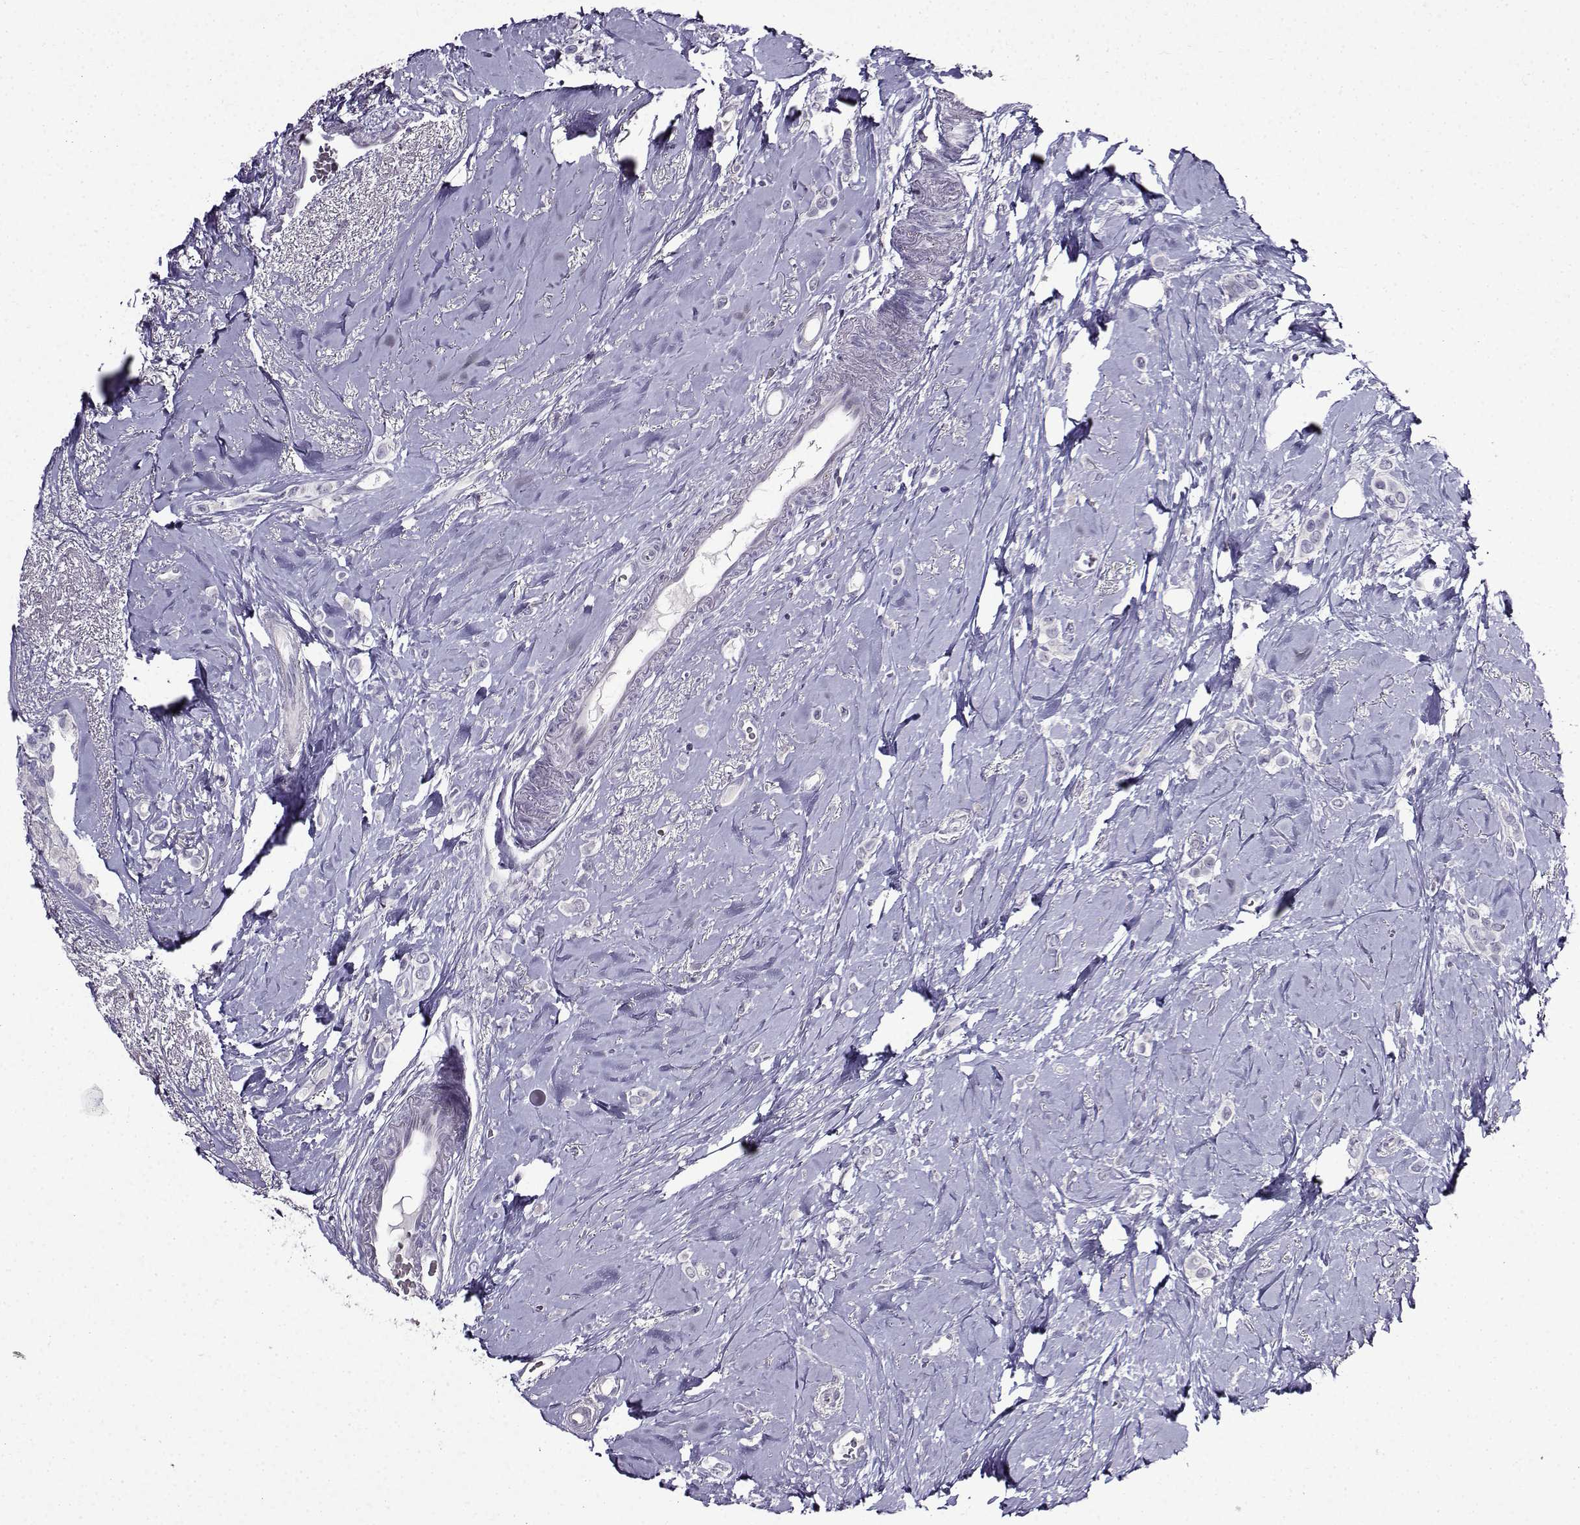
{"staining": {"intensity": "negative", "quantity": "none", "location": "none"}, "tissue": "breast cancer", "cell_type": "Tumor cells", "image_type": "cancer", "snomed": [{"axis": "morphology", "description": "Lobular carcinoma"}, {"axis": "topography", "description": "Breast"}], "caption": "This photomicrograph is of breast lobular carcinoma stained with IHC to label a protein in brown with the nuclei are counter-stained blue. There is no positivity in tumor cells.", "gene": "TMEM266", "patient": {"sex": "female", "age": 66}}